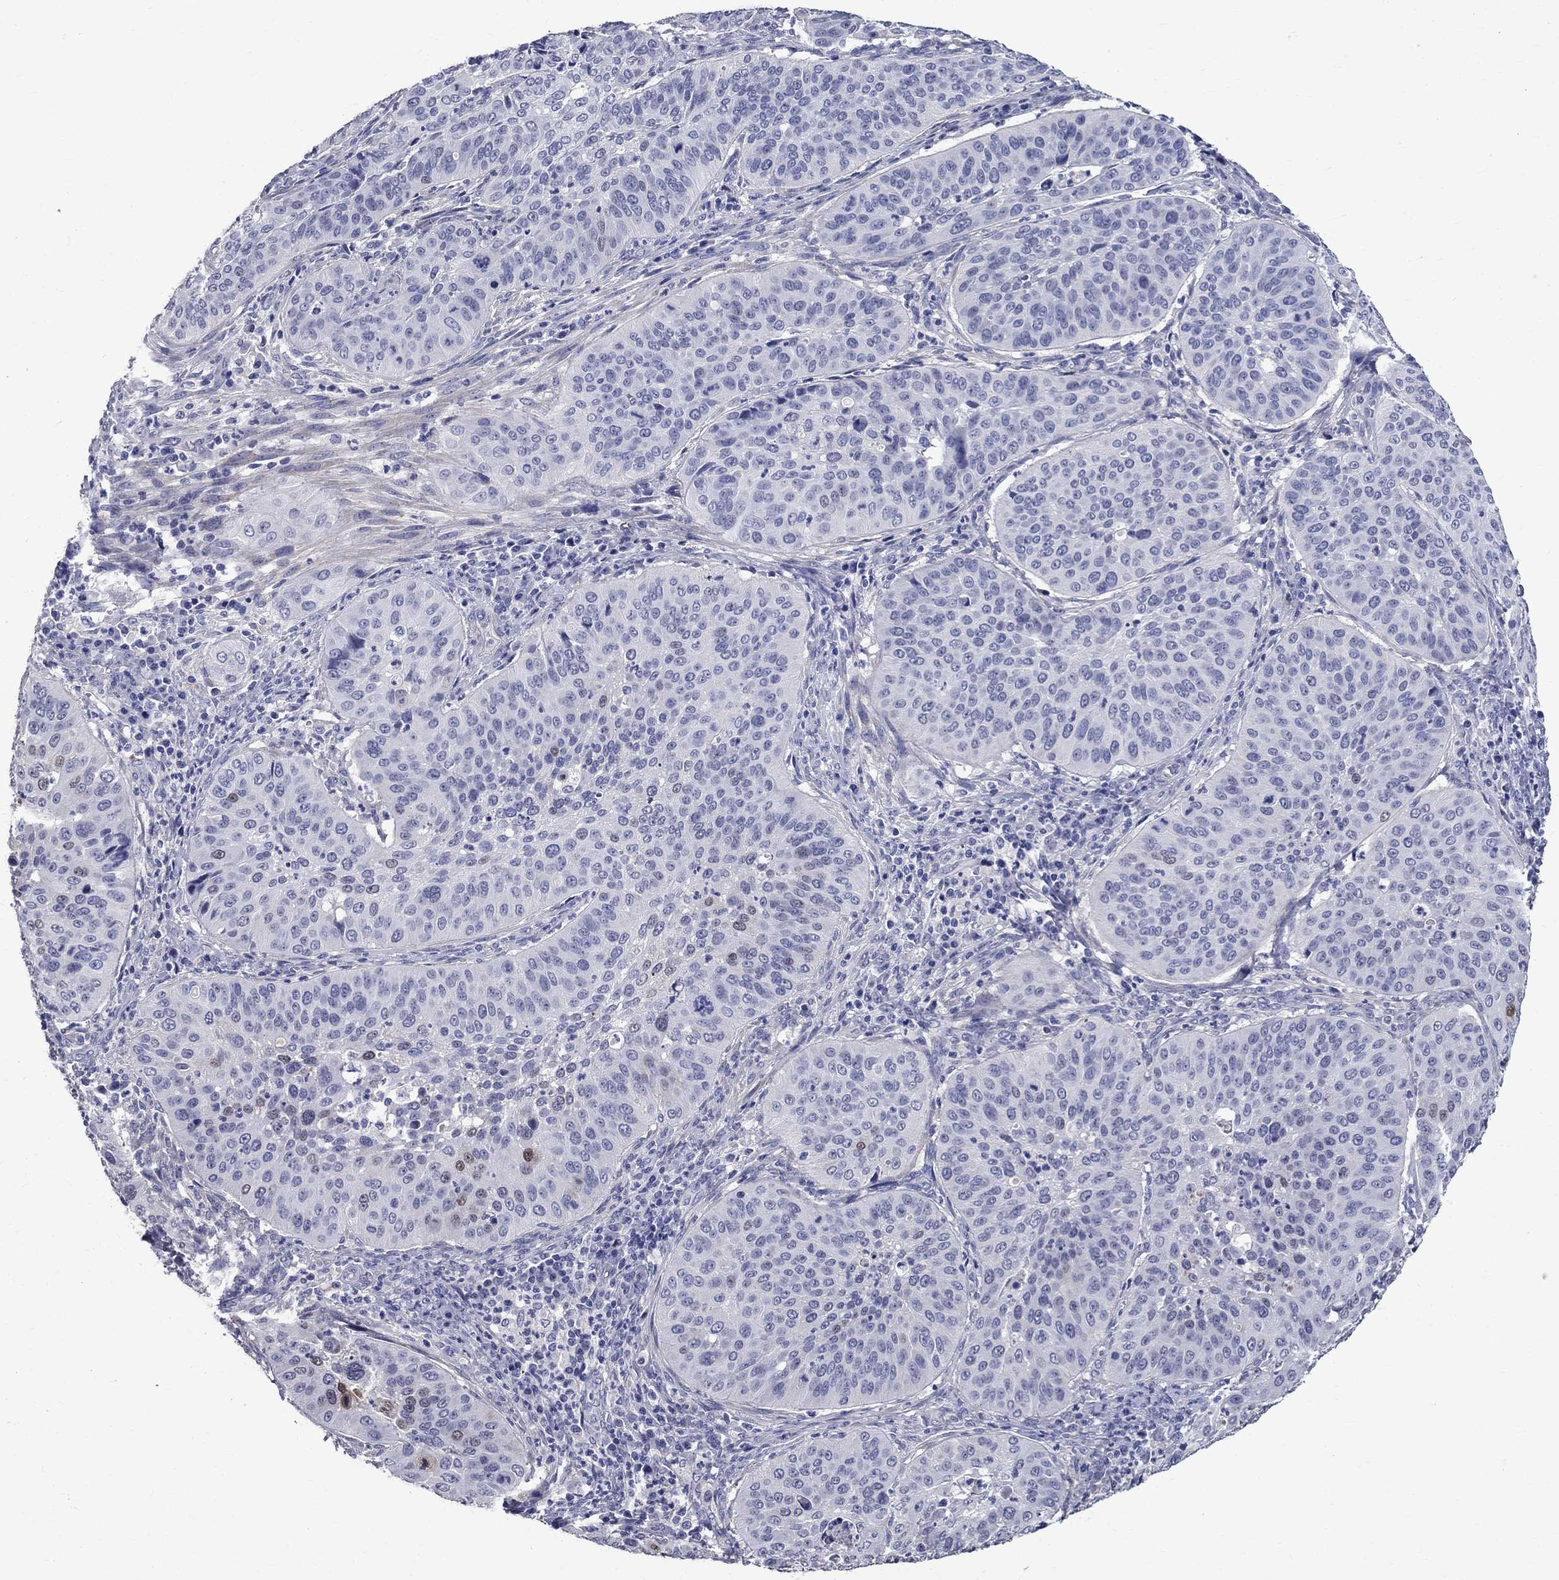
{"staining": {"intensity": "moderate", "quantity": "<25%", "location": "nuclear"}, "tissue": "cervical cancer", "cell_type": "Tumor cells", "image_type": "cancer", "snomed": [{"axis": "morphology", "description": "Normal tissue, NOS"}, {"axis": "morphology", "description": "Squamous cell carcinoma, NOS"}, {"axis": "topography", "description": "Cervix"}], "caption": "A histopathology image of squamous cell carcinoma (cervical) stained for a protein reveals moderate nuclear brown staining in tumor cells.", "gene": "ANXA10", "patient": {"sex": "female", "age": 39}}